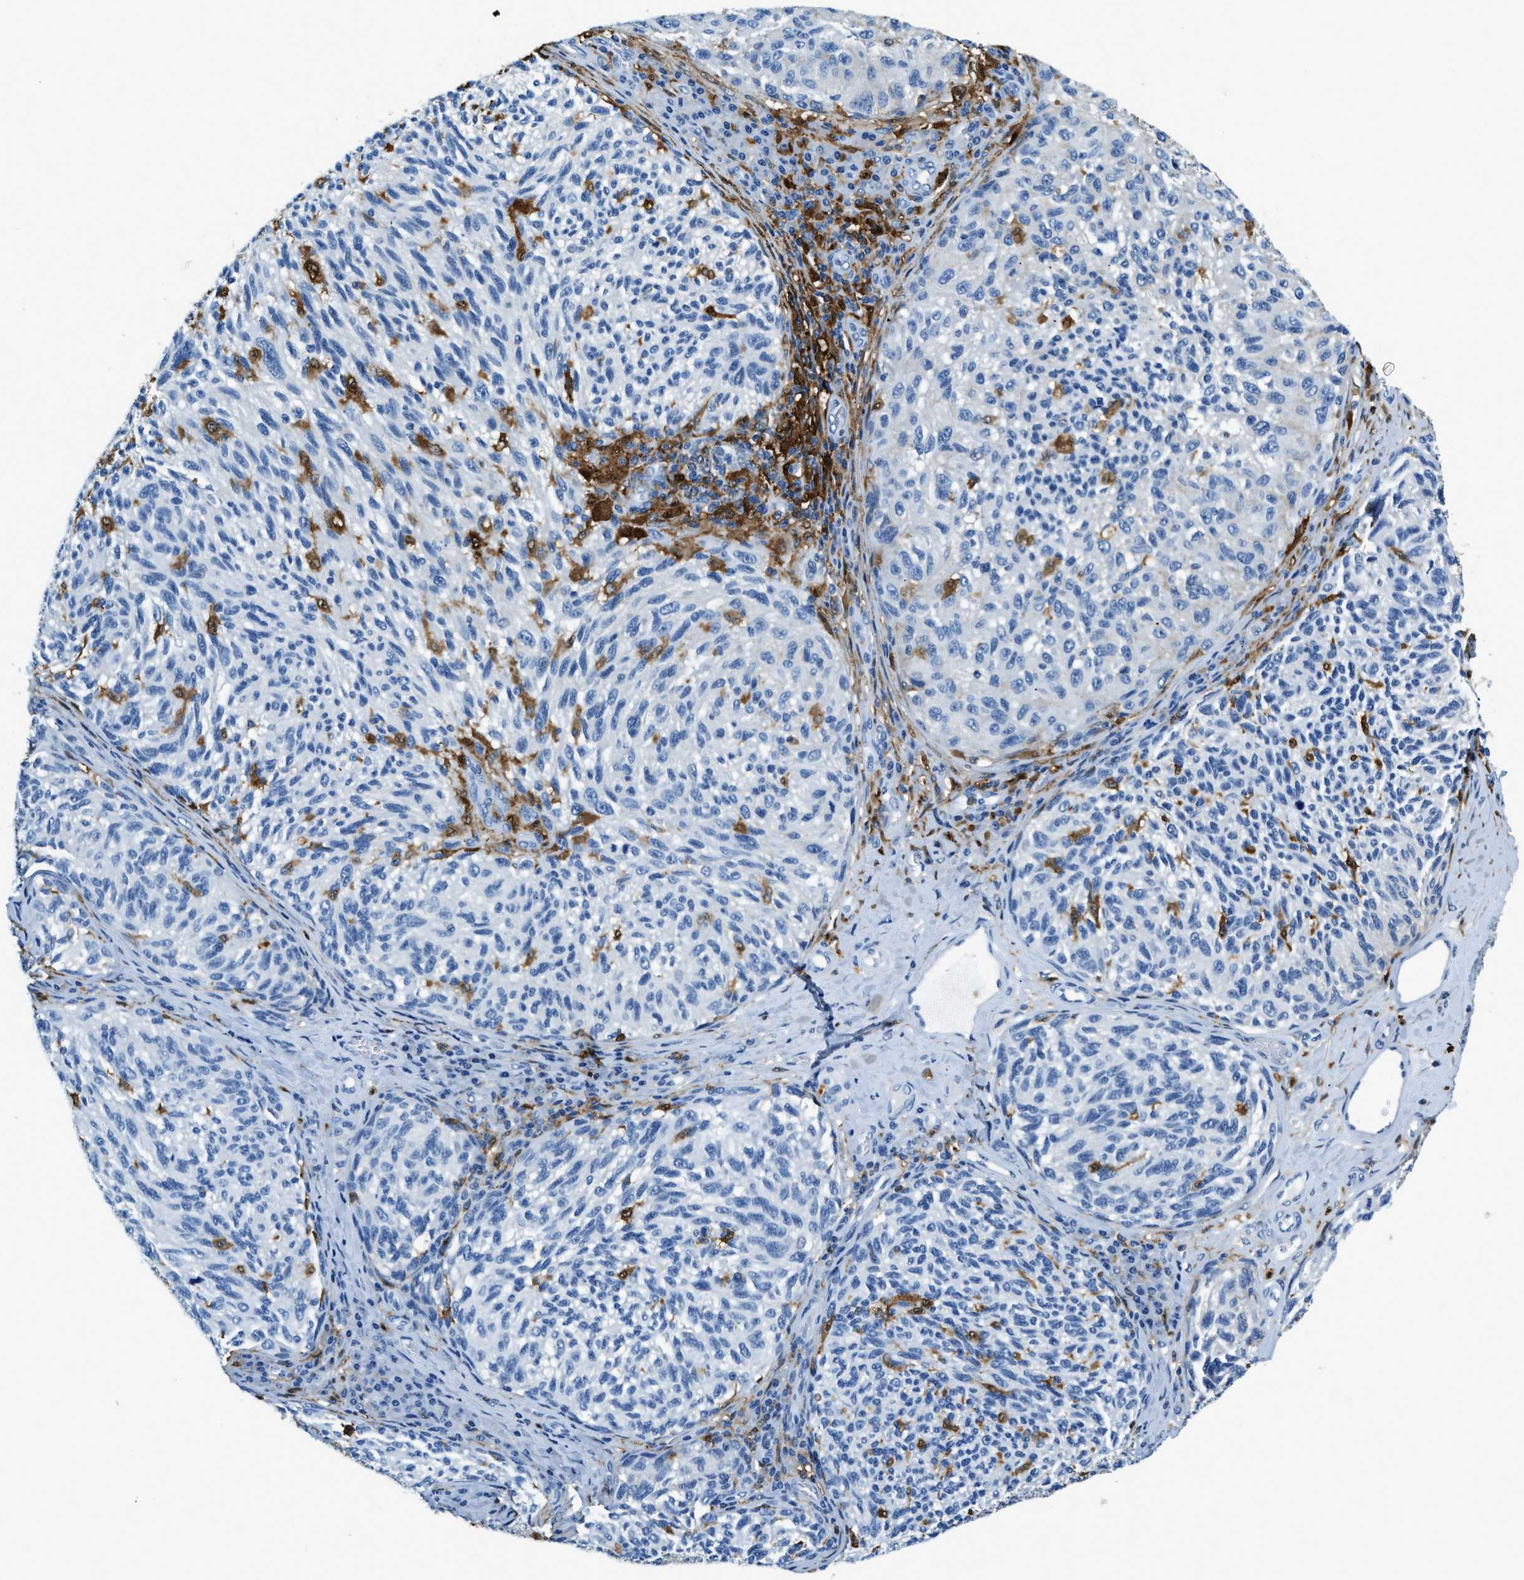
{"staining": {"intensity": "negative", "quantity": "none", "location": "none"}, "tissue": "melanoma", "cell_type": "Tumor cells", "image_type": "cancer", "snomed": [{"axis": "morphology", "description": "Malignant melanoma, NOS"}, {"axis": "topography", "description": "Skin"}], "caption": "The immunohistochemistry (IHC) histopathology image has no significant positivity in tumor cells of malignant melanoma tissue.", "gene": "CAPG", "patient": {"sex": "female", "age": 73}}